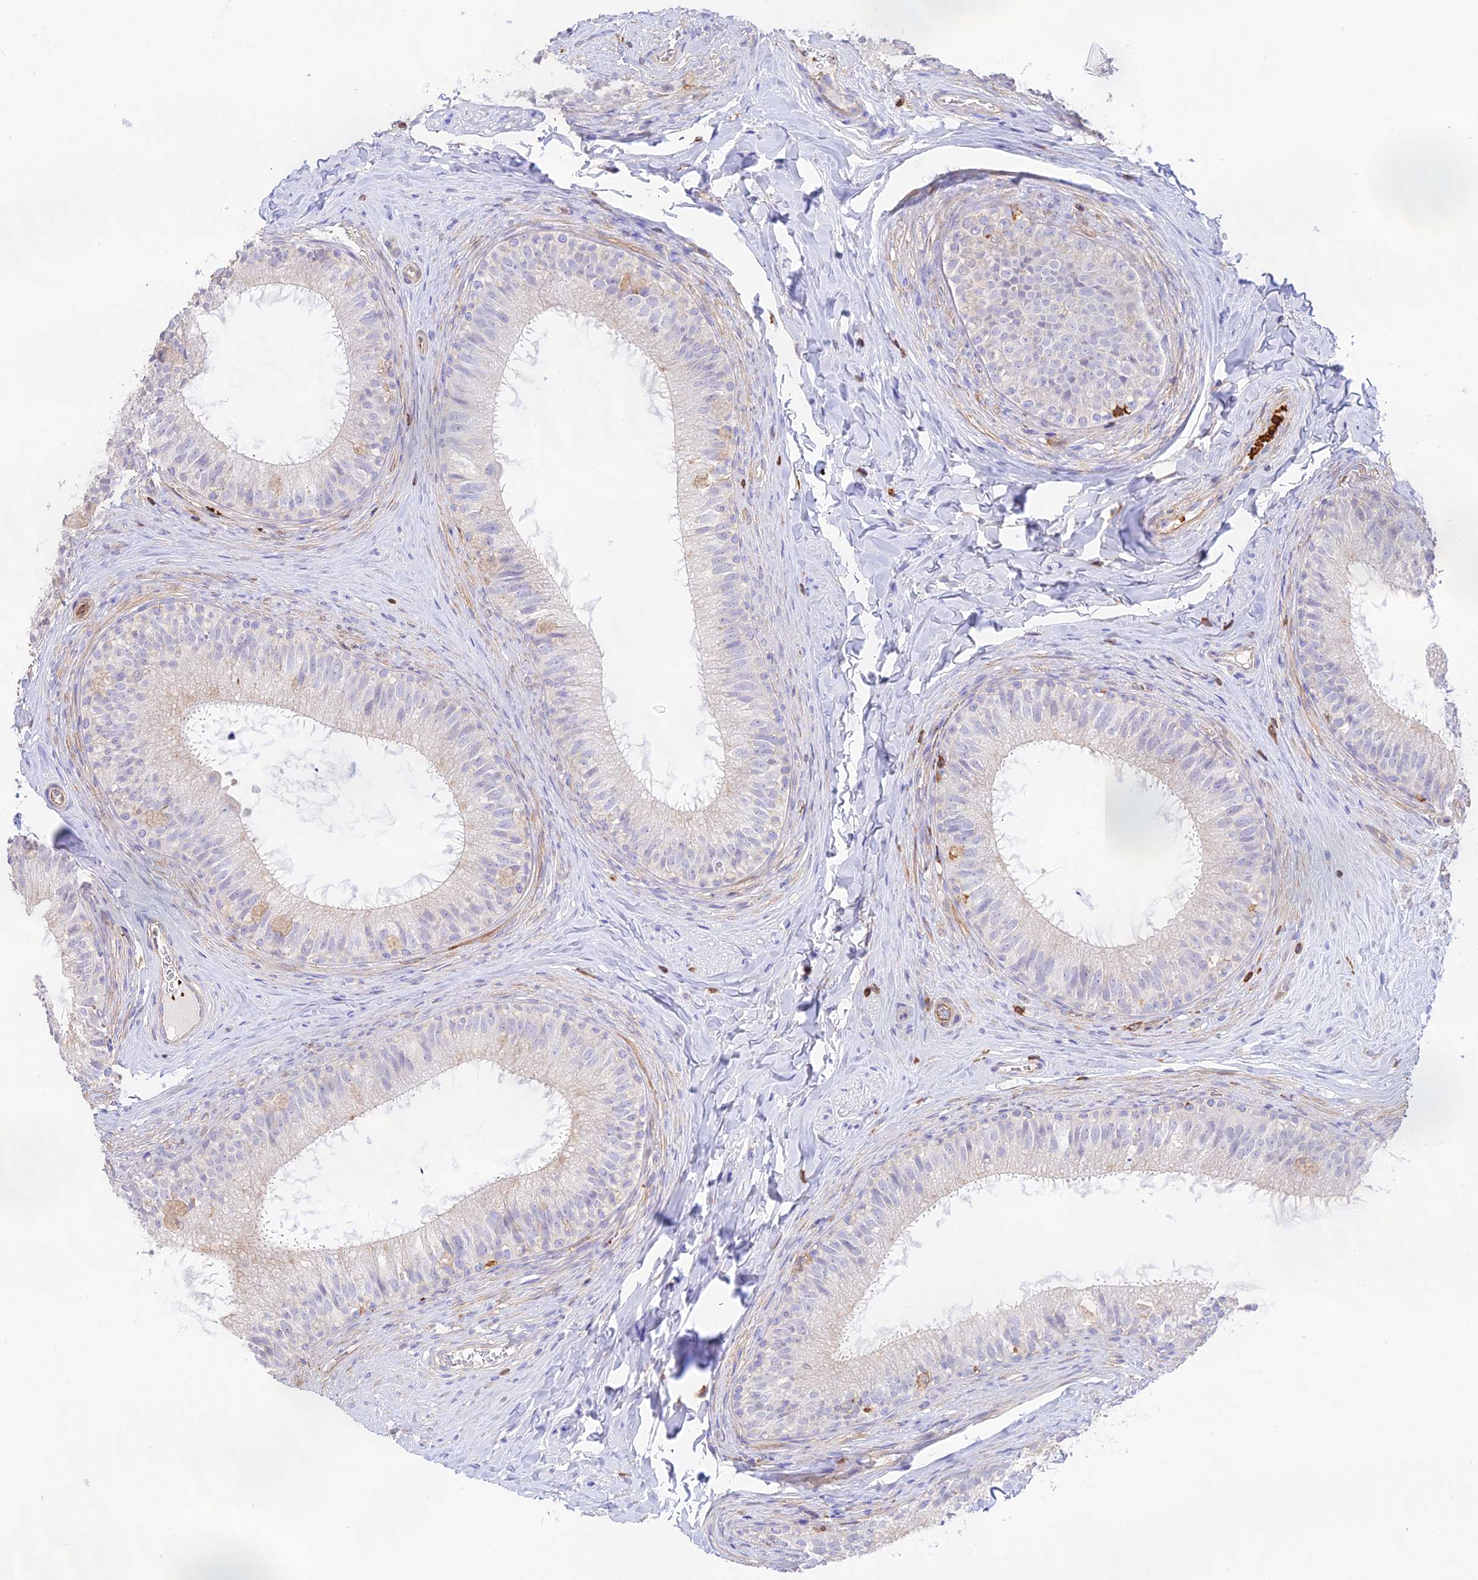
{"staining": {"intensity": "negative", "quantity": "none", "location": "none"}, "tissue": "epididymis", "cell_type": "Glandular cells", "image_type": "normal", "snomed": [{"axis": "morphology", "description": "Normal tissue, NOS"}, {"axis": "topography", "description": "Epididymis"}], "caption": "Protein analysis of unremarkable epididymis exhibits no significant staining in glandular cells.", "gene": "DENND1C", "patient": {"sex": "male", "age": 34}}